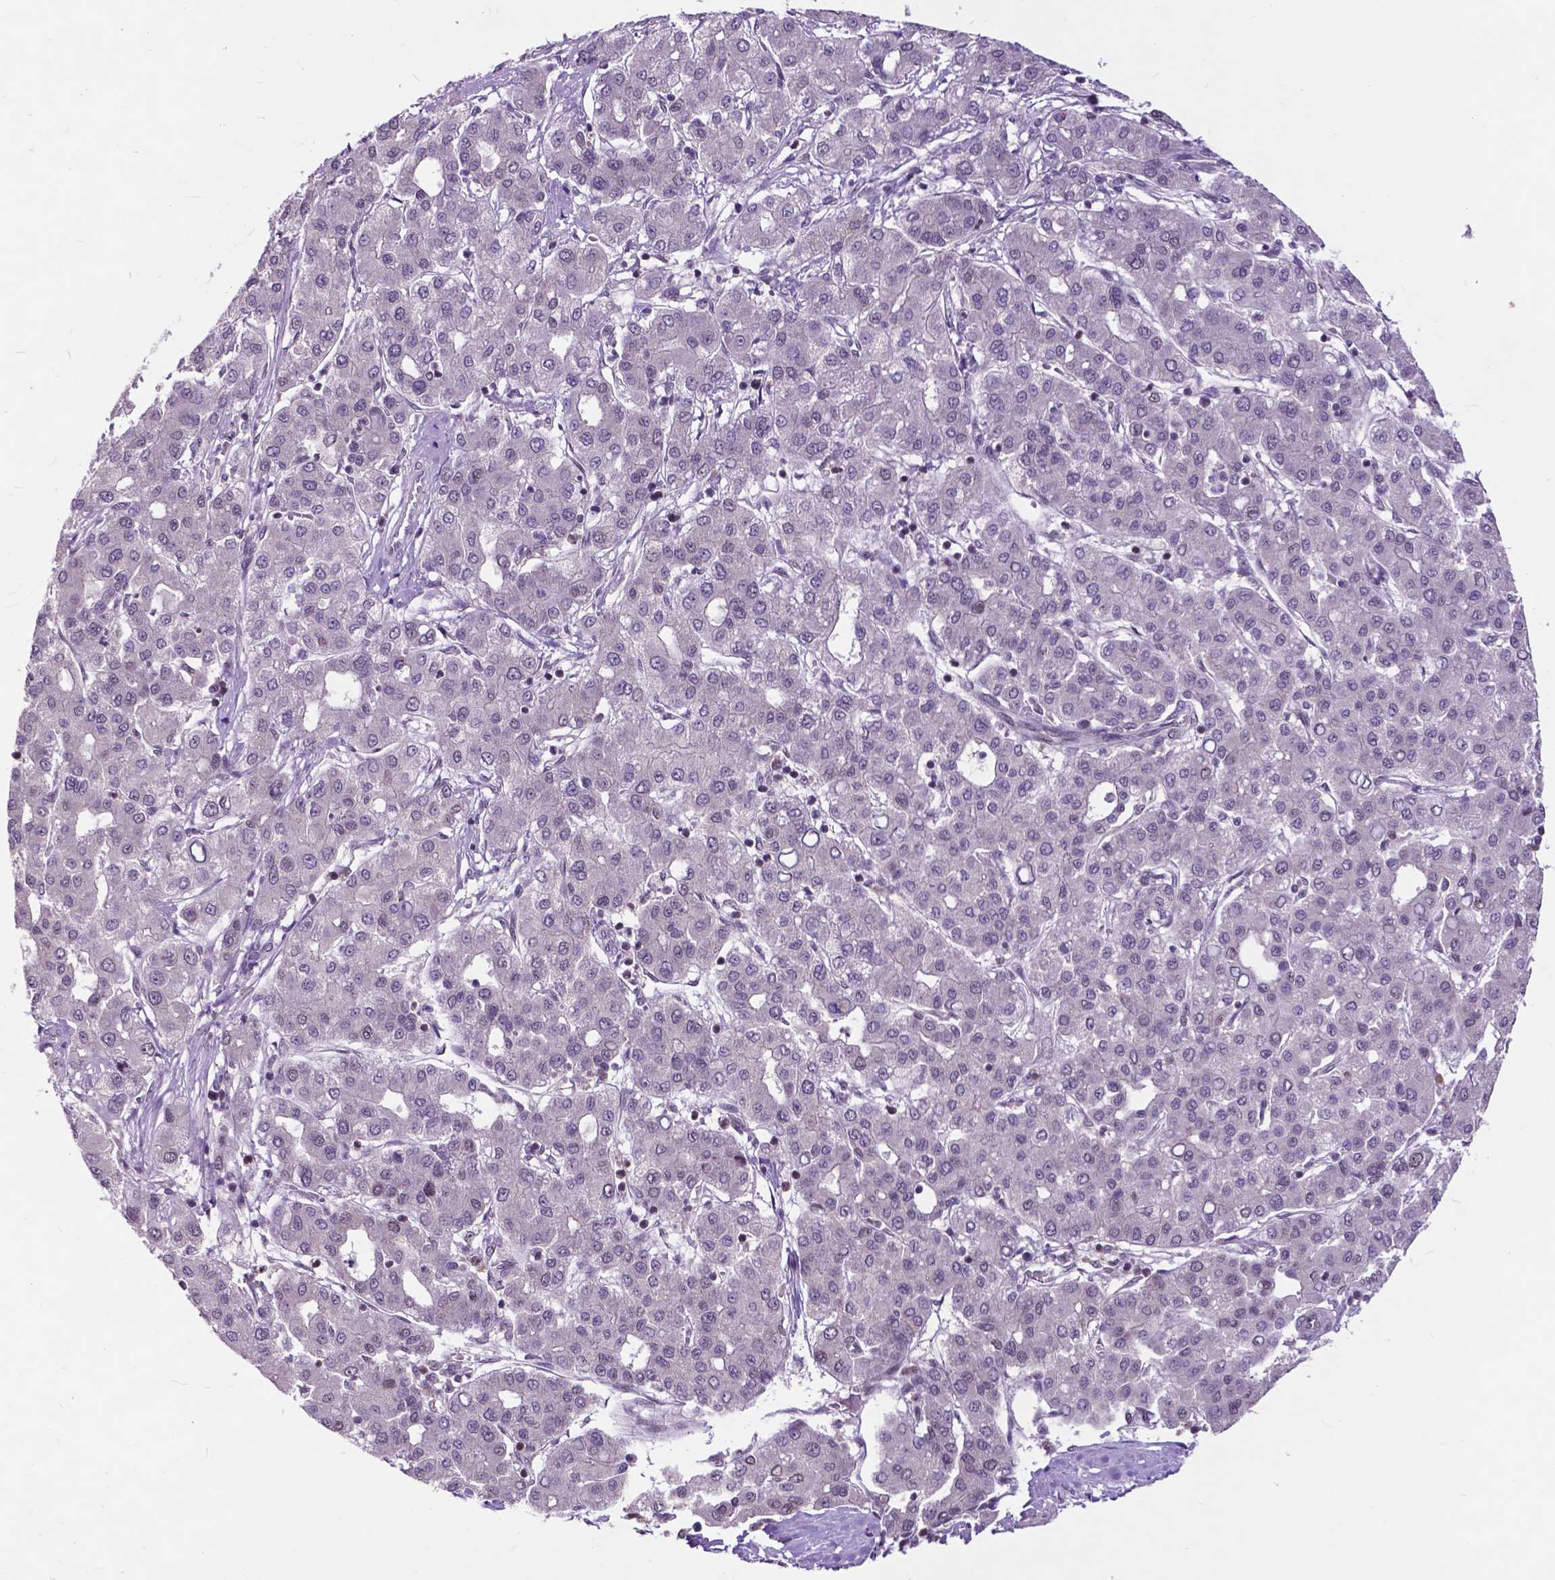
{"staining": {"intensity": "weak", "quantity": "<25%", "location": "nuclear"}, "tissue": "liver cancer", "cell_type": "Tumor cells", "image_type": "cancer", "snomed": [{"axis": "morphology", "description": "Carcinoma, Hepatocellular, NOS"}, {"axis": "topography", "description": "Liver"}], "caption": "Liver cancer (hepatocellular carcinoma) was stained to show a protein in brown. There is no significant staining in tumor cells. The staining was performed using DAB (3,3'-diaminobenzidine) to visualize the protein expression in brown, while the nuclei were stained in blue with hematoxylin (Magnification: 20x).", "gene": "FAF1", "patient": {"sex": "male", "age": 65}}